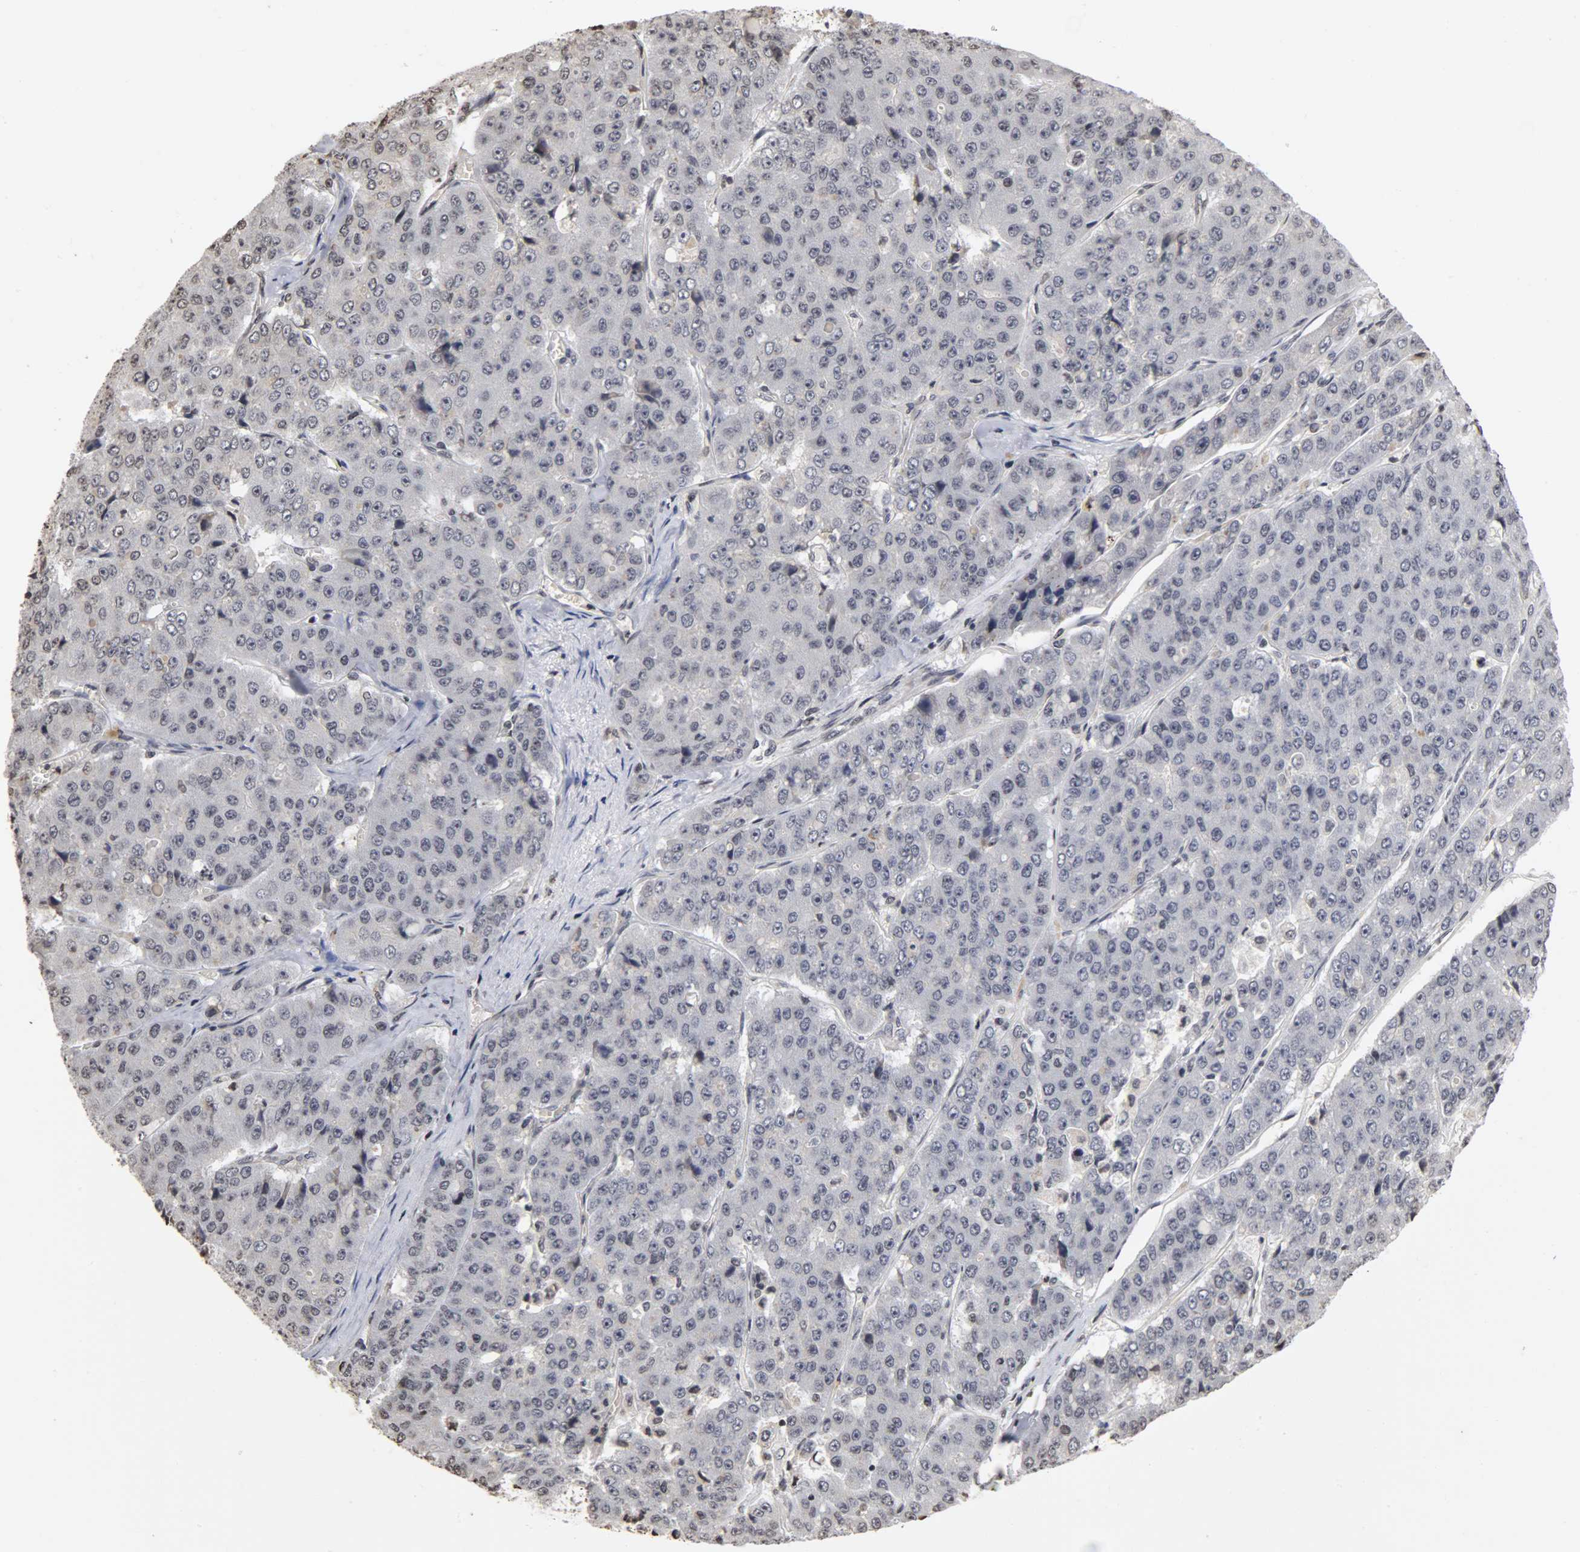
{"staining": {"intensity": "negative", "quantity": "none", "location": "none"}, "tissue": "pancreatic cancer", "cell_type": "Tumor cells", "image_type": "cancer", "snomed": [{"axis": "morphology", "description": "Adenocarcinoma, NOS"}, {"axis": "topography", "description": "Pancreas"}], "caption": "Adenocarcinoma (pancreatic) was stained to show a protein in brown. There is no significant staining in tumor cells. The staining is performed using DAB brown chromogen with nuclei counter-stained in using hematoxylin.", "gene": "ERCC2", "patient": {"sex": "male", "age": 50}}